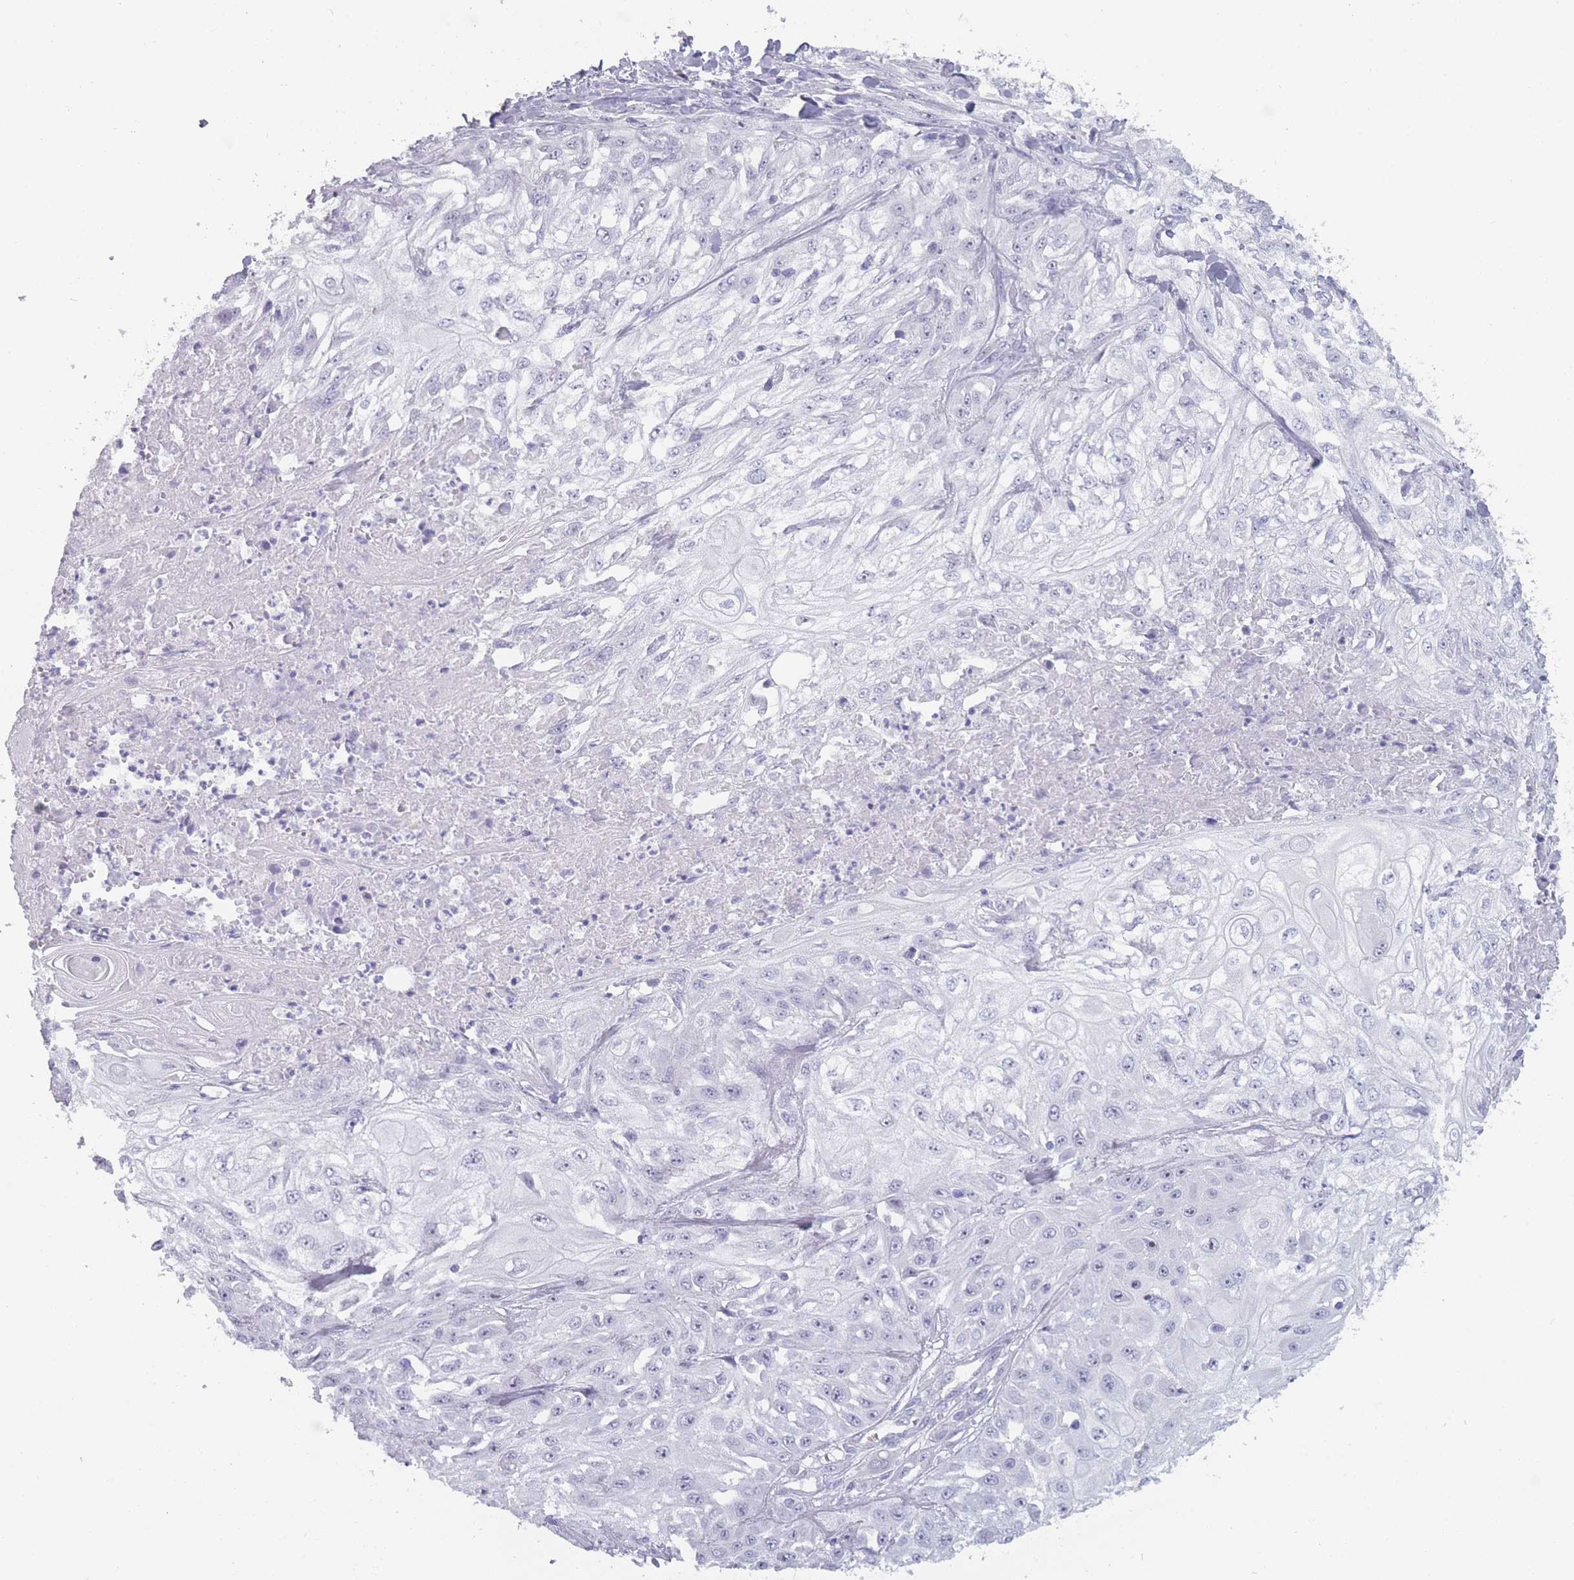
{"staining": {"intensity": "negative", "quantity": "none", "location": "none"}, "tissue": "skin cancer", "cell_type": "Tumor cells", "image_type": "cancer", "snomed": [{"axis": "morphology", "description": "Squamous cell carcinoma, NOS"}, {"axis": "morphology", "description": "Squamous cell carcinoma, metastatic, NOS"}, {"axis": "topography", "description": "Skin"}, {"axis": "topography", "description": "Lymph node"}], "caption": "A photomicrograph of human skin cancer (squamous cell carcinoma) is negative for staining in tumor cells.", "gene": "ROS1", "patient": {"sex": "male", "age": 75}}